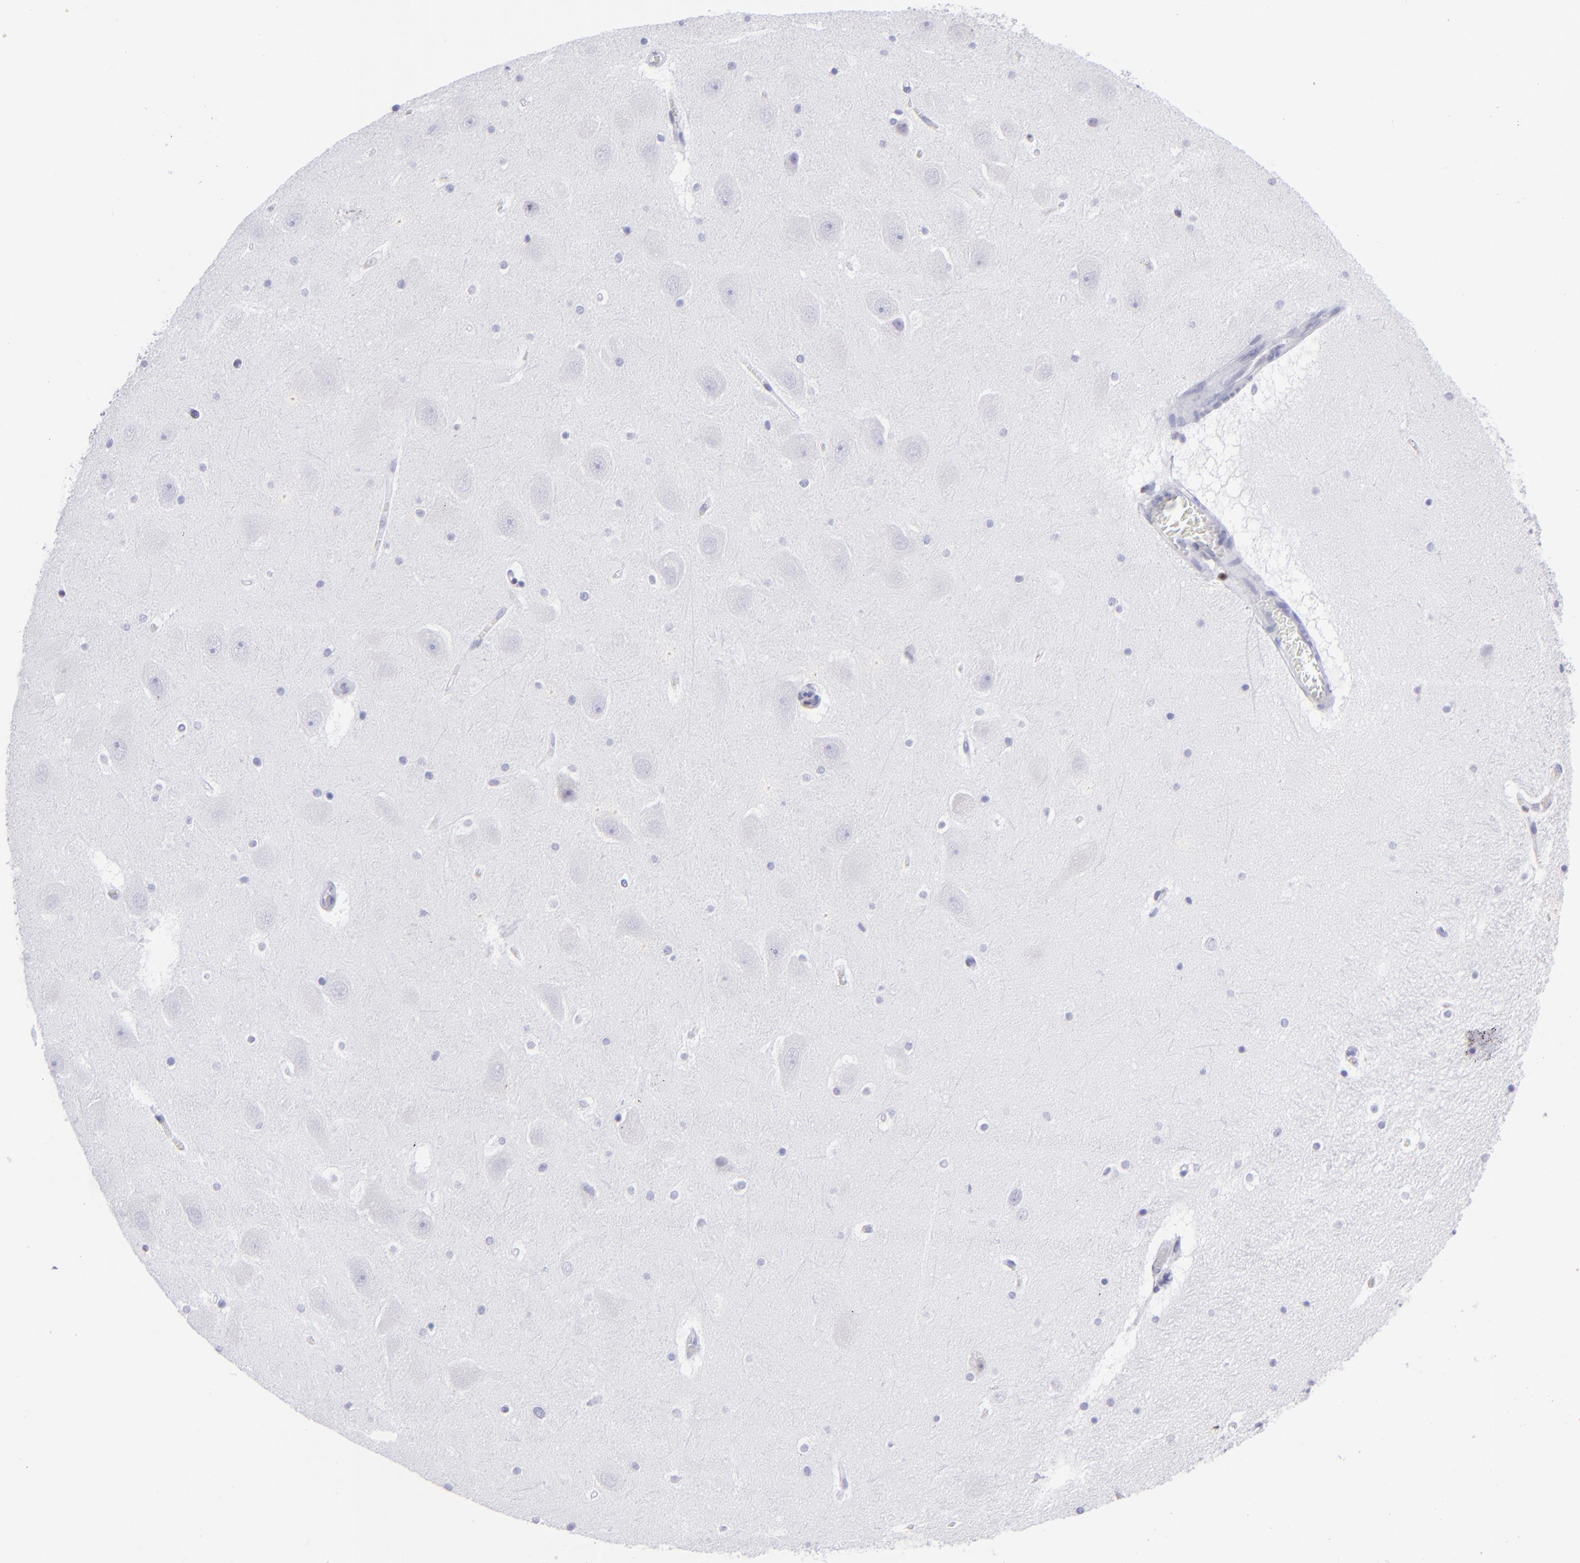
{"staining": {"intensity": "negative", "quantity": "none", "location": "none"}, "tissue": "hippocampus", "cell_type": "Glial cells", "image_type": "normal", "snomed": [{"axis": "morphology", "description": "Normal tissue, NOS"}, {"axis": "topography", "description": "Hippocampus"}], "caption": "DAB (3,3'-diaminobenzidine) immunohistochemical staining of benign hippocampus demonstrates no significant staining in glial cells. Nuclei are stained in blue.", "gene": "ETS1", "patient": {"sex": "male", "age": 45}}